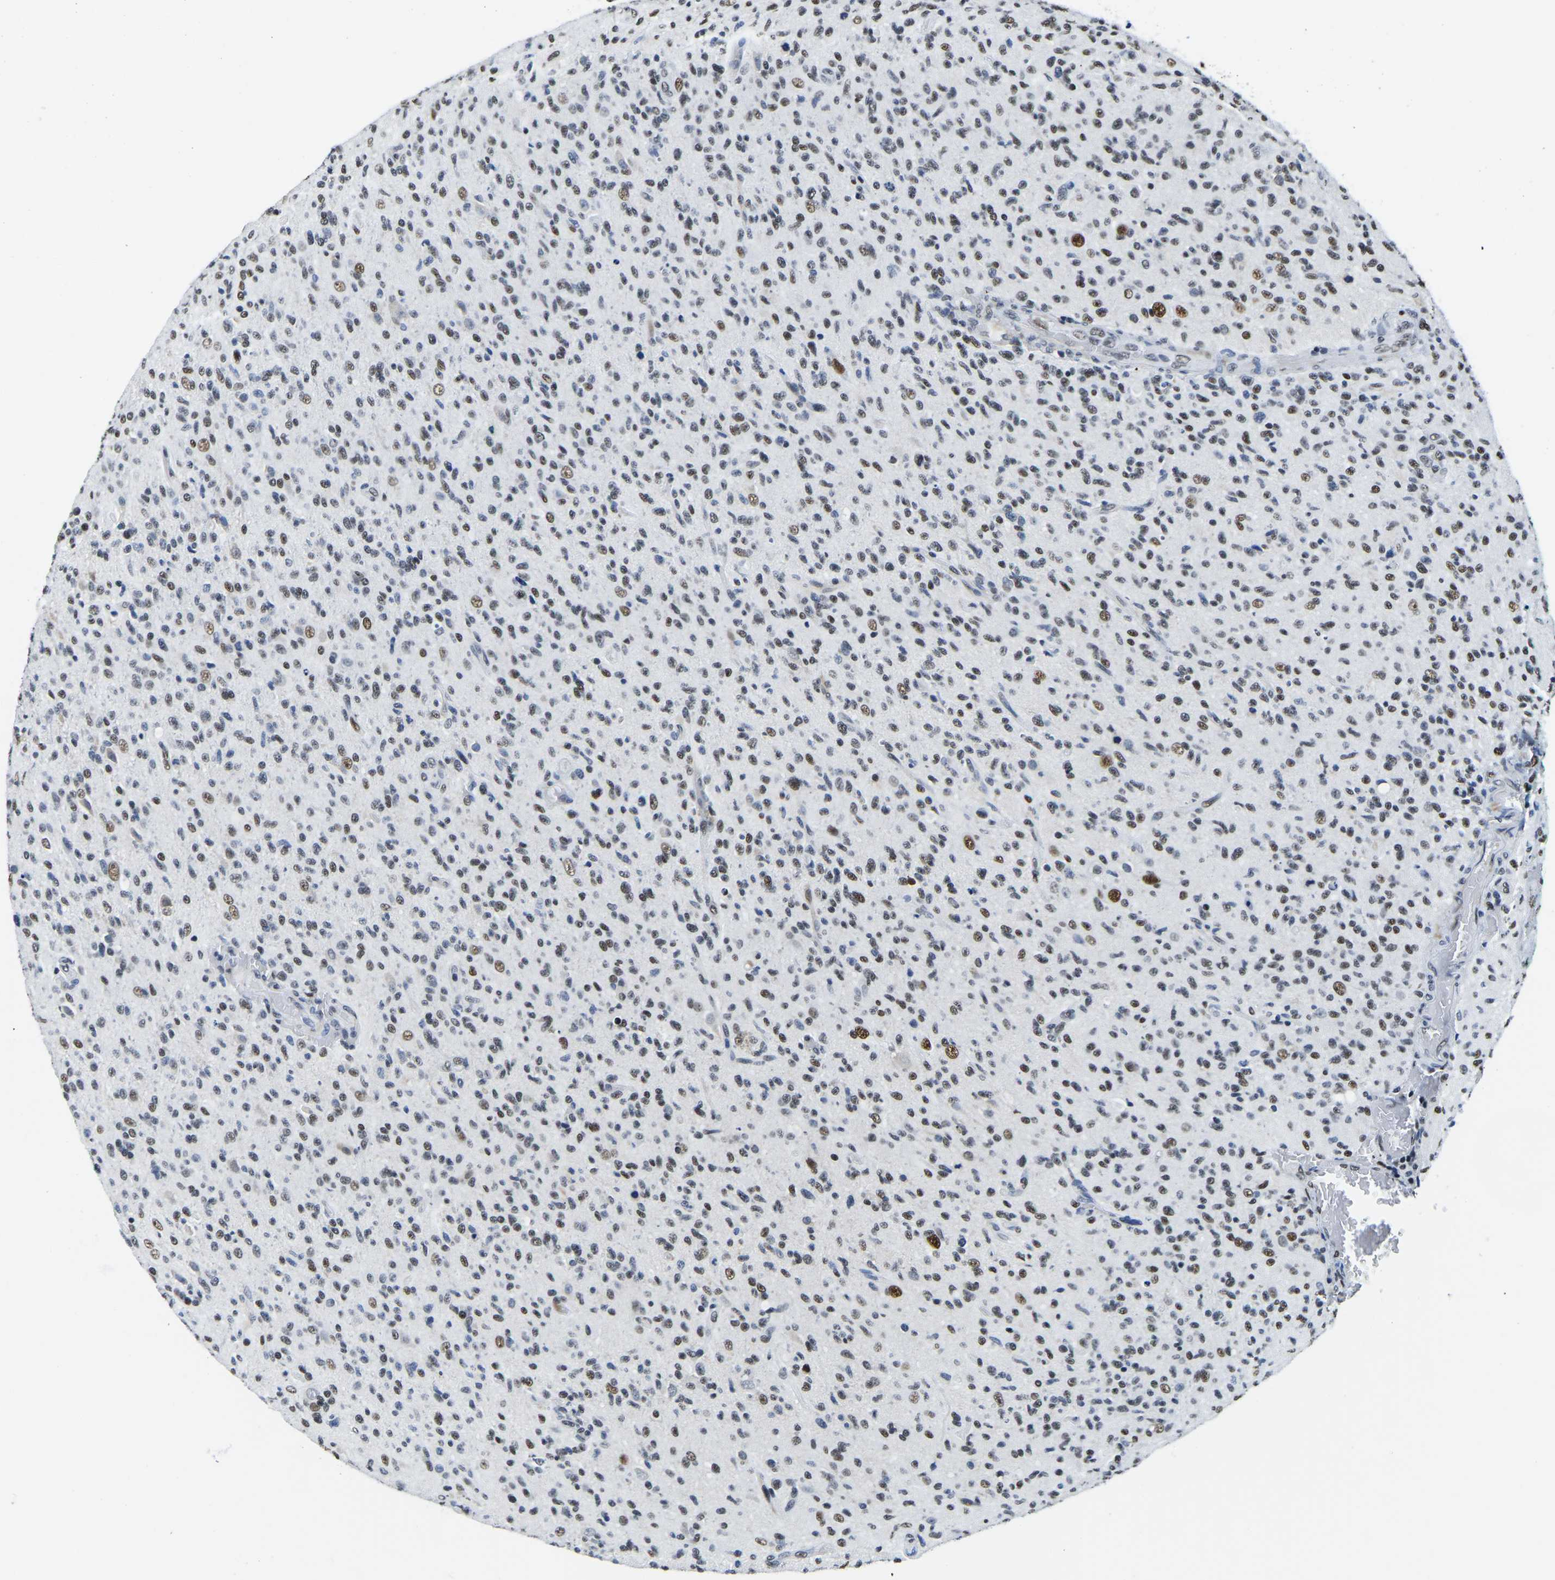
{"staining": {"intensity": "moderate", "quantity": "25%-75%", "location": "nuclear"}, "tissue": "glioma", "cell_type": "Tumor cells", "image_type": "cancer", "snomed": [{"axis": "morphology", "description": "Glioma, malignant, High grade"}, {"axis": "topography", "description": "Brain"}], "caption": "Immunohistochemistry (IHC) (DAB) staining of human glioma demonstrates moderate nuclear protein staining in about 25%-75% of tumor cells.", "gene": "UBA1", "patient": {"sex": "male", "age": 71}}